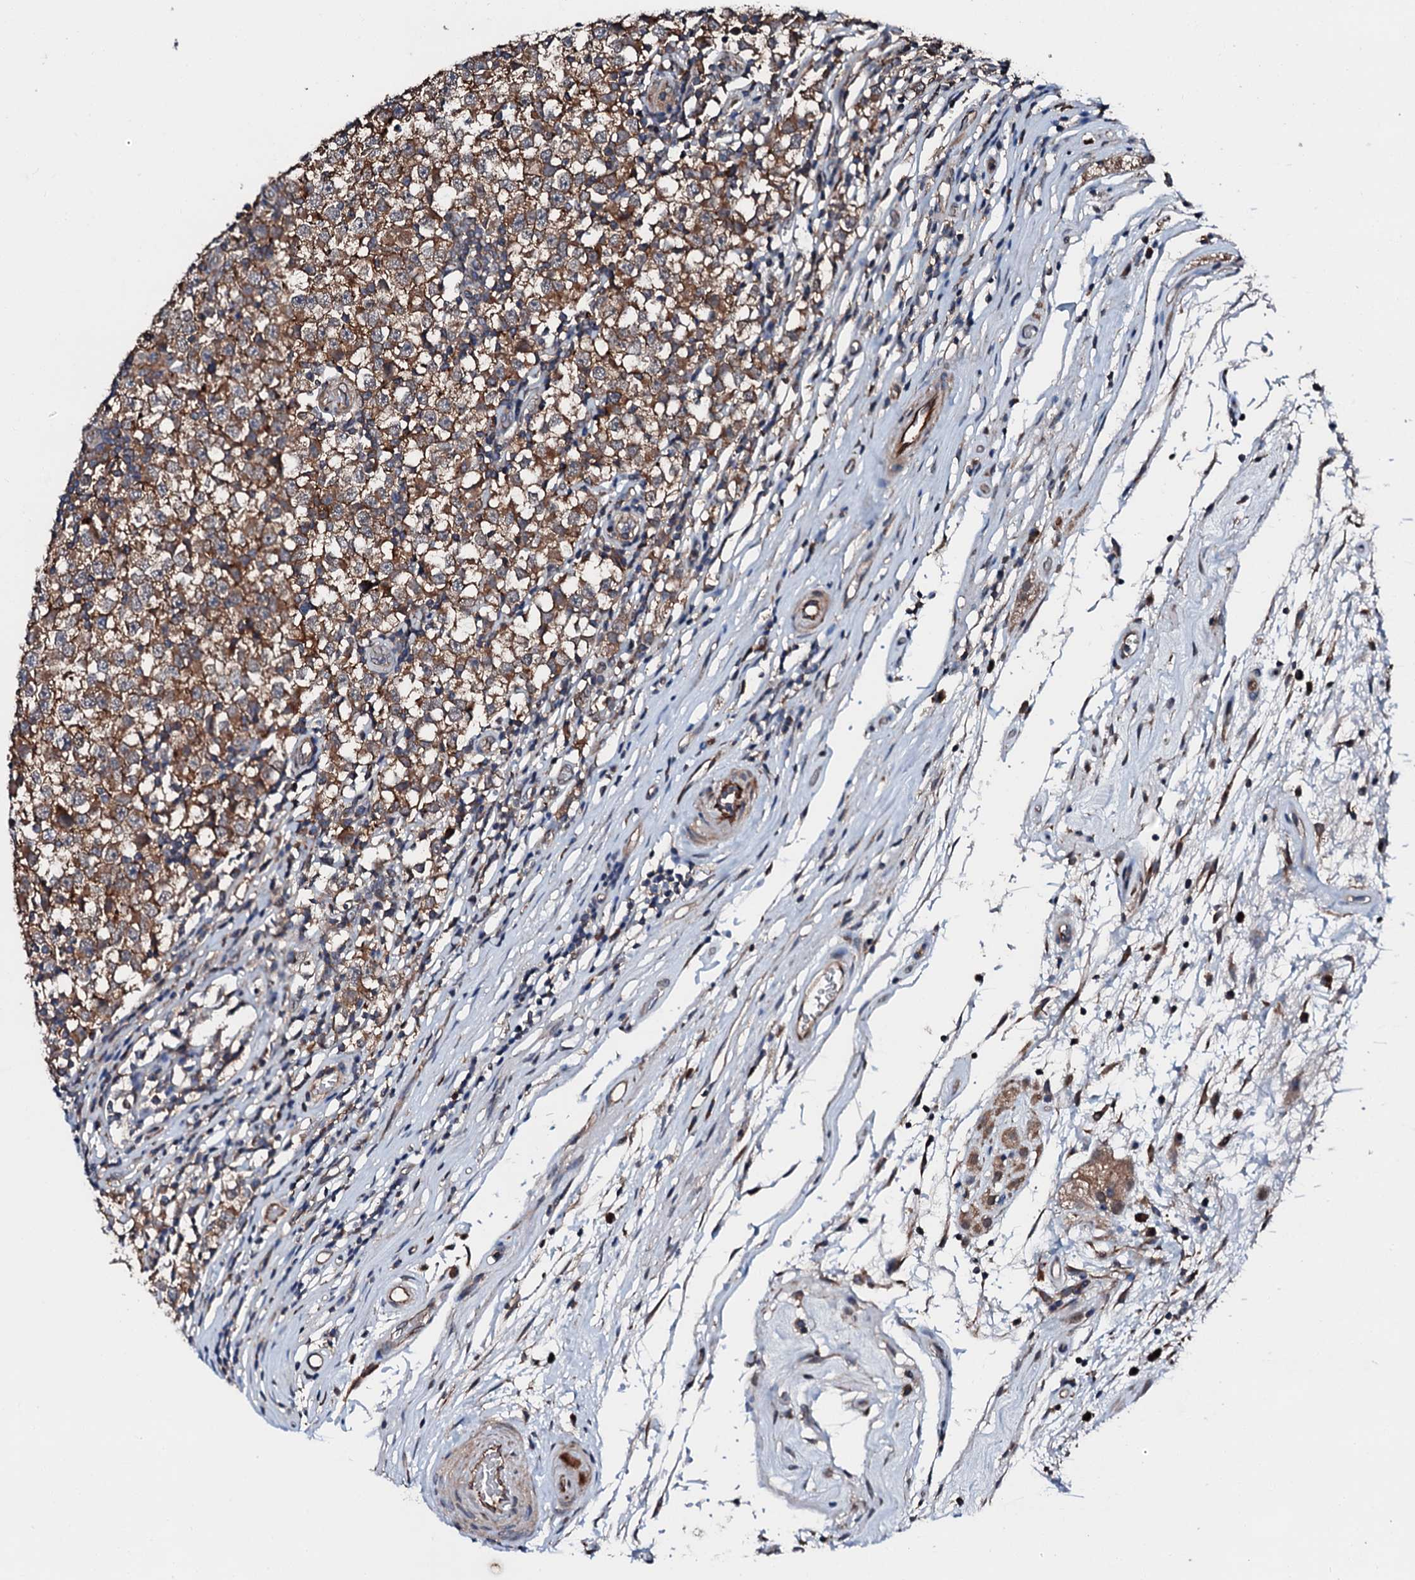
{"staining": {"intensity": "moderate", "quantity": ">75%", "location": "cytoplasmic/membranous"}, "tissue": "testis cancer", "cell_type": "Tumor cells", "image_type": "cancer", "snomed": [{"axis": "morphology", "description": "Seminoma, NOS"}, {"axis": "topography", "description": "Testis"}], "caption": "Protein staining exhibits moderate cytoplasmic/membranous expression in approximately >75% of tumor cells in seminoma (testis). The staining was performed using DAB to visualize the protein expression in brown, while the nuclei were stained in blue with hematoxylin (Magnification: 20x).", "gene": "FGD4", "patient": {"sex": "male", "age": 65}}